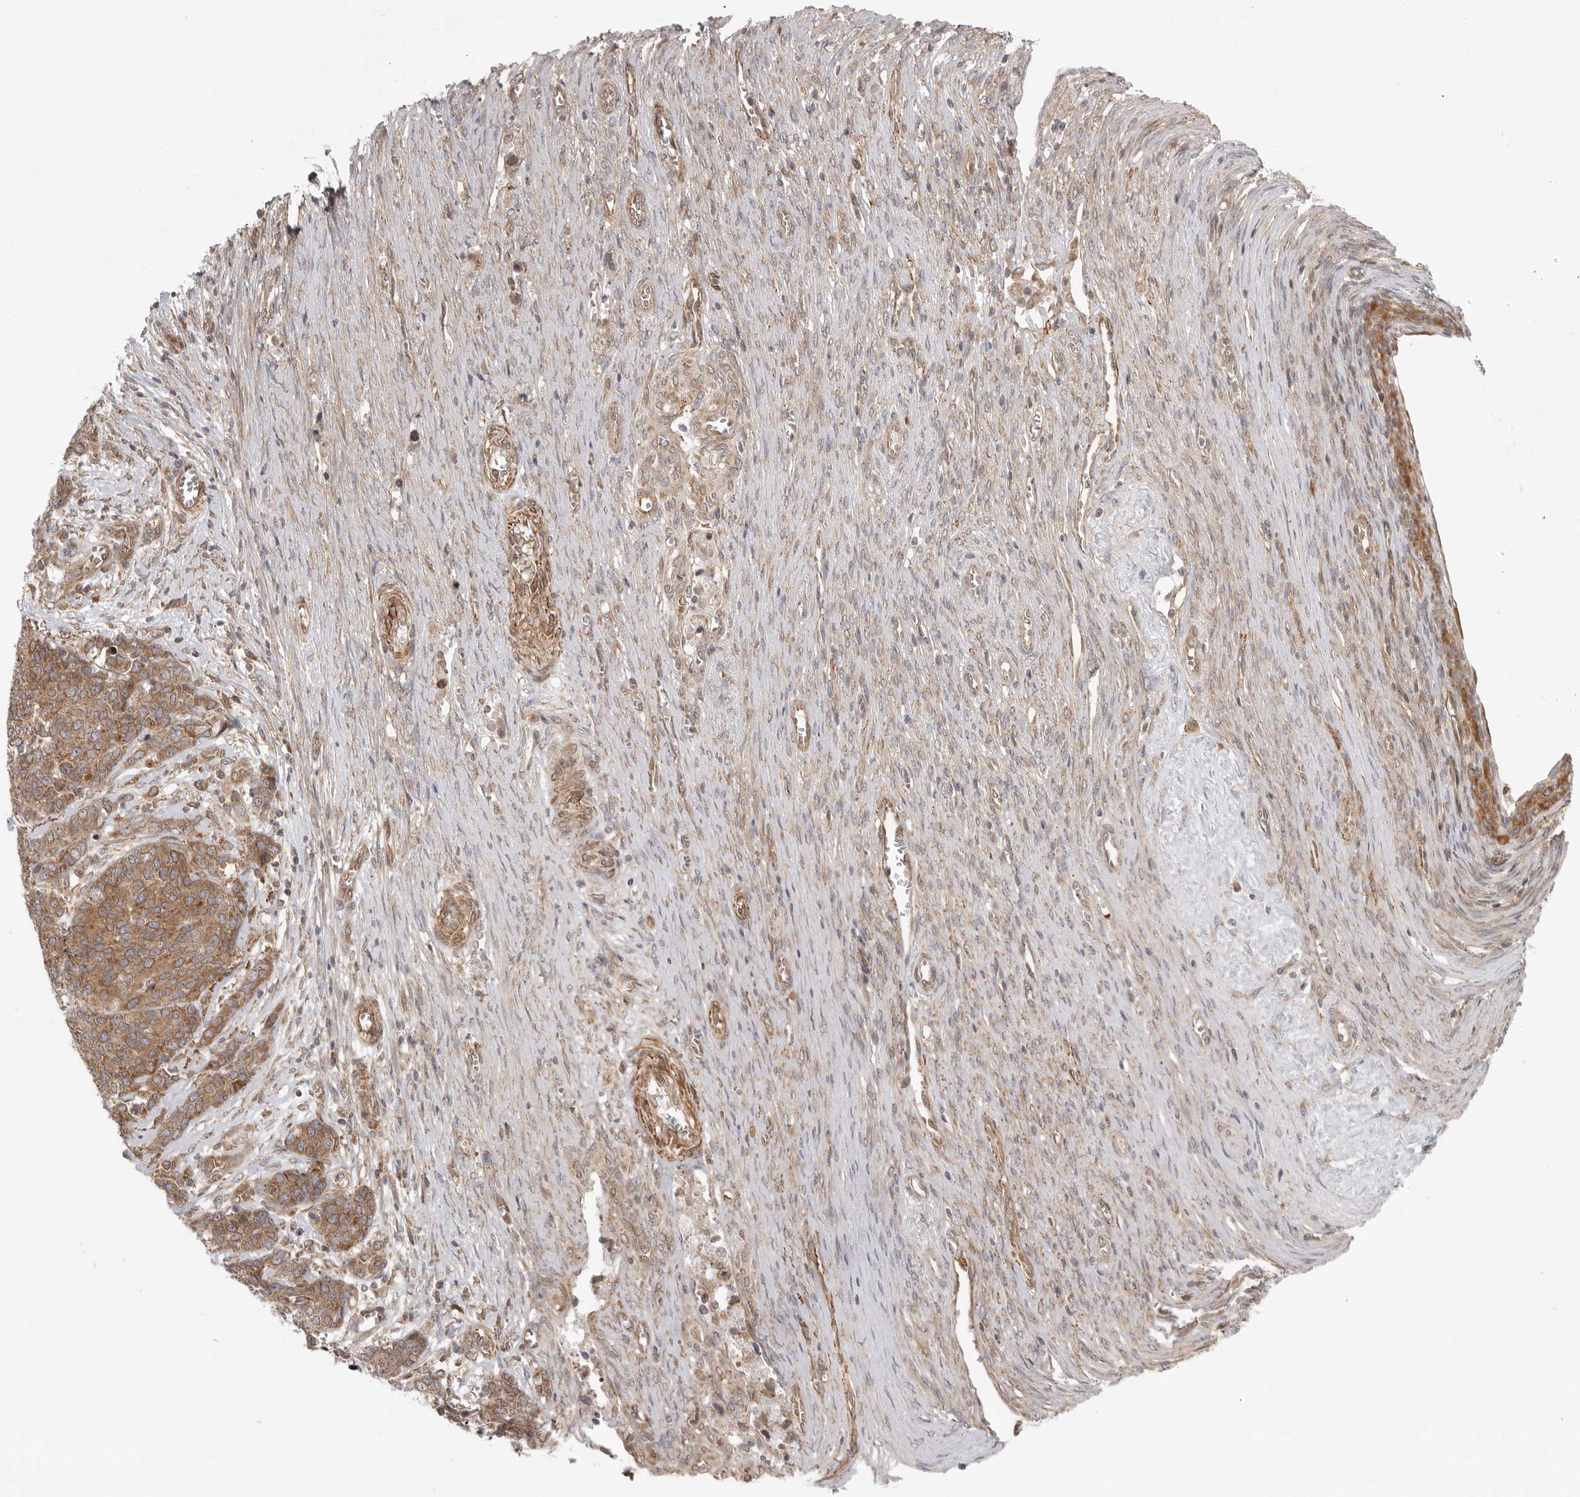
{"staining": {"intensity": "moderate", "quantity": ">75%", "location": "cytoplasmic/membranous"}, "tissue": "ovarian cancer", "cell_type": "Tumor cells", "image_type": "cancer", "snomed": [{"axis": "morphology", "description": "Cystadenocarcinoma, serous, NOS"}, {"axis": "topography", "description": "Ovary"}], "caption": "Immunohistochemical staining of human serous cystadenocarcinoma (ovarian) displays medium levels of moderate cytoplasmic/membranous staining in approximately >75% of tumor cells.", "gene": "CERS2", "patient": {"sex": "female", "age": 44}}